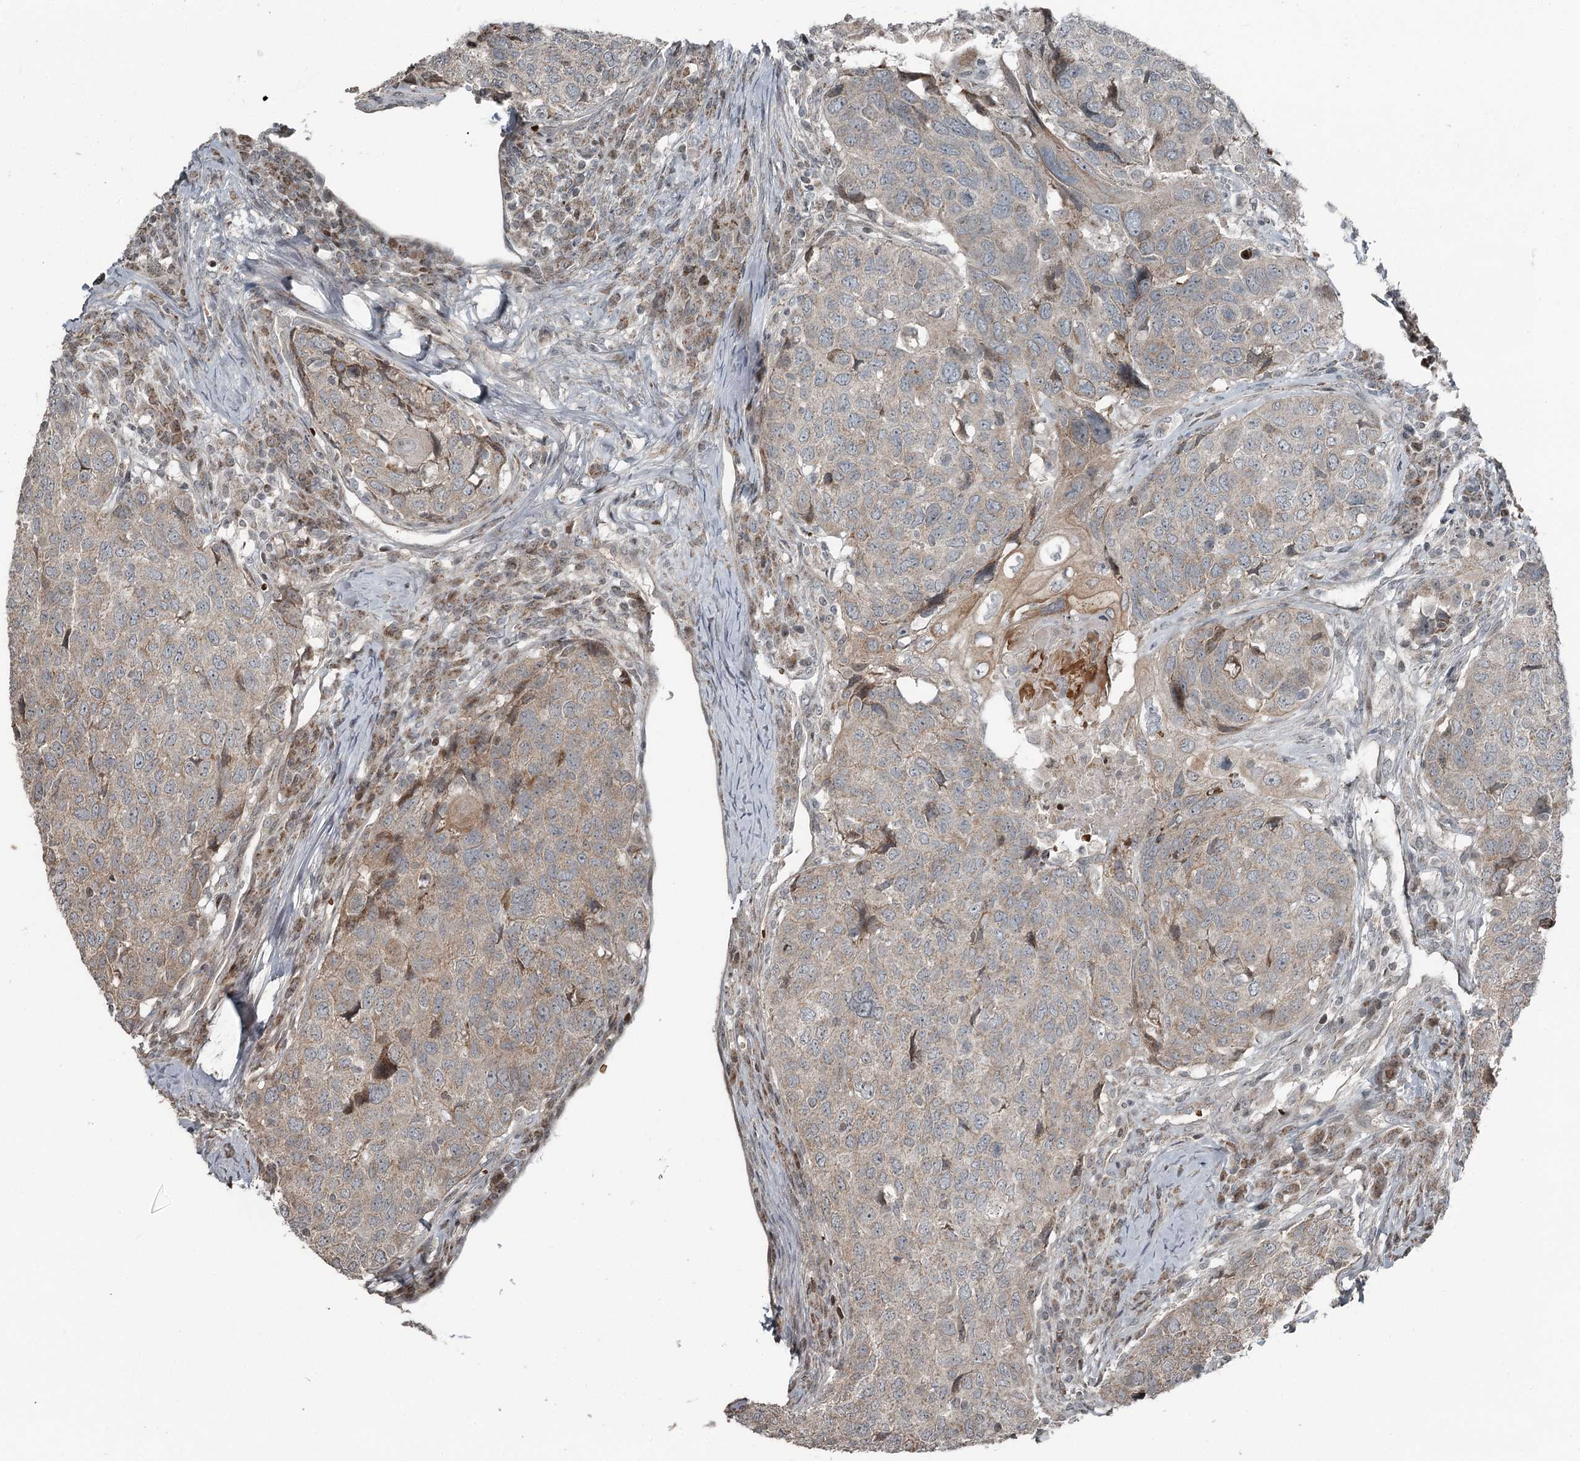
{"staining": {"intensity": "weak", "quantity": "25%-75%", "location": "cytoplasmic/membranous"}, "tissue": "head and neck cancer", "cell_type": "Tumor cells", "image_type": "cancer", "snomed": [{"axis": "morphology", "description": "Squamous cell carcinoma, NOS"}, {"axis": "topography", "description": "Head-Neck"}], "caption": "IHC staining of squamous cell carcinoma (head and neck), which demonstrates low levels of weak cytoplasmic/membranous expression in approximately 25%-75% of tumor cells indicating weak cytoplasmic/membranous protein positivity. The staining was performed using DAB (3,3'-diaminobenzidine) (brown) for protein detection and nuclei were counterstained in hematoxylin (blue).", "gene": "RASSF8", "patient": {"sex": "male", "age": 66}}